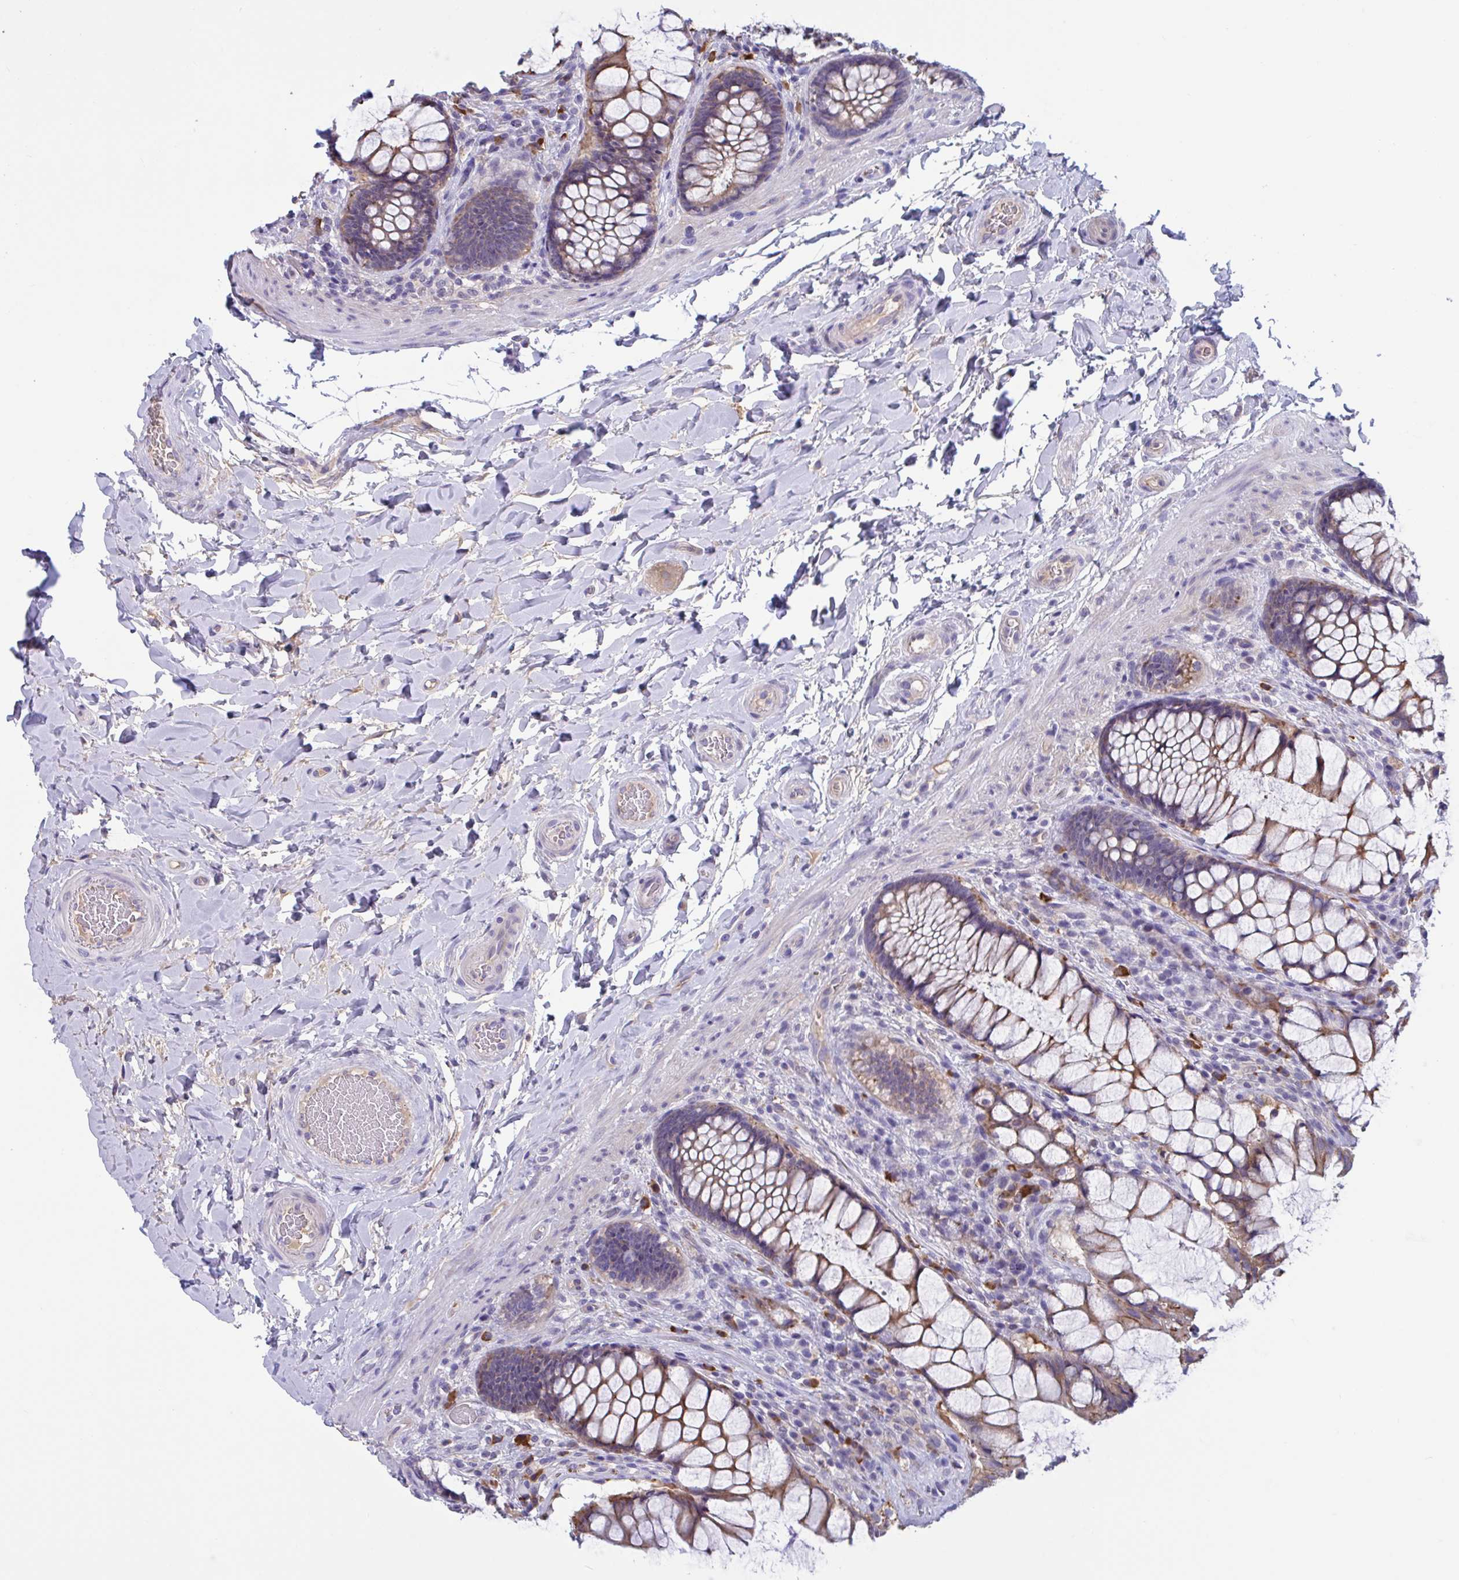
{"staining": {"intensity": "moderate", "quantity": "25%-75%", "location": "cytoplasmic/membranous"}, "tissue": "rectum", "cell_type": "Glandular cells", "image_type": "normal", "snomed": [{"axis": "morphology", "description": "Normal tissue, NOS"}, {"axis": "topography", "description": "Rectum"}], "caption": "About 25%-75% of glandular cells in normal human rectum show moderate cytoplasmic/membranous protein staining as visualized by brown immunohistochemical staining.", "gene": "MS4A14", "patient": {"sex": "female", "age": 58}}